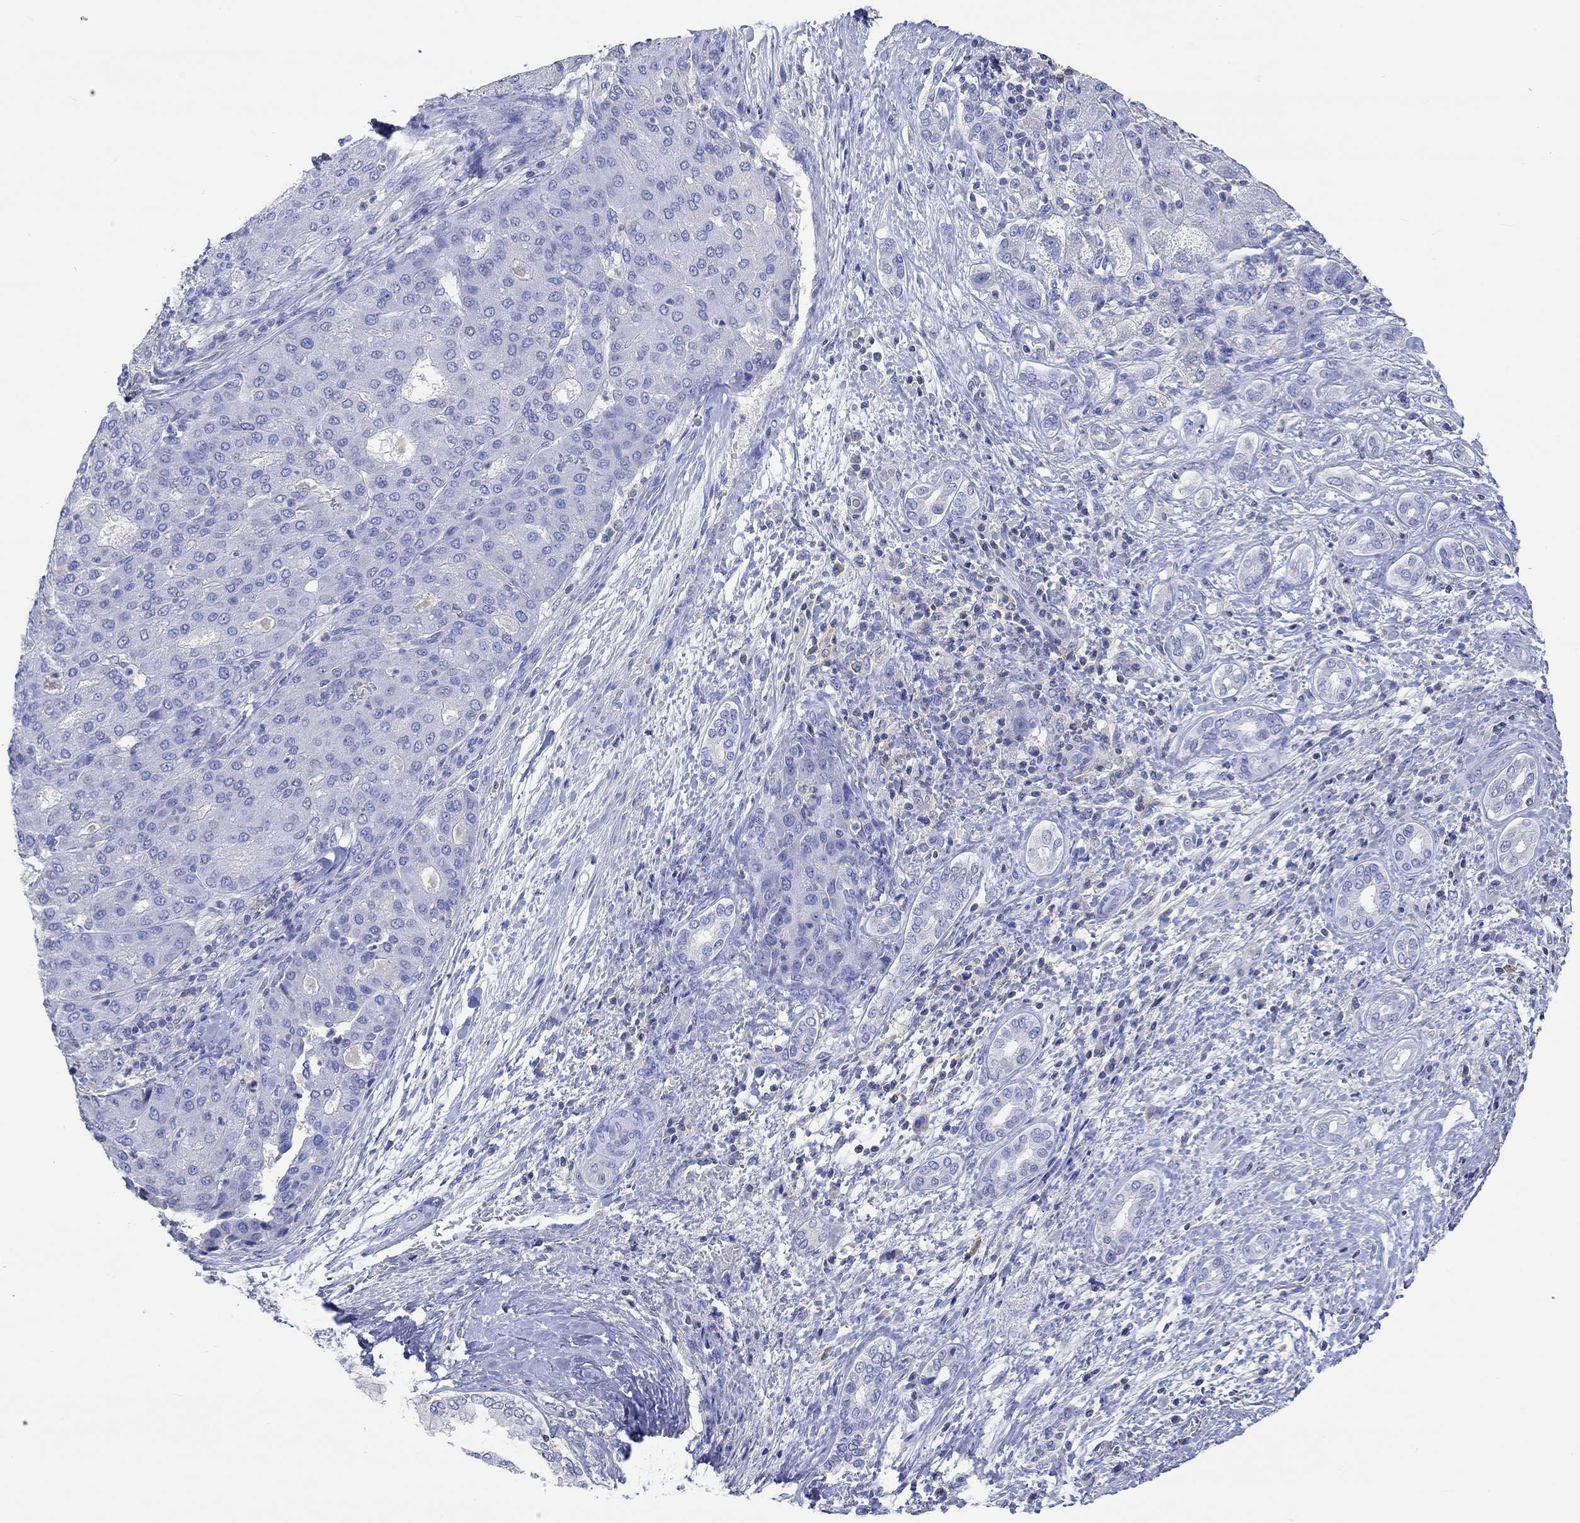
{"staining": {"intensity": "negative", "quantity": "none", "location": "none"}, "tissue": "liver cancer", "cell_type": "Tumor cells", "image_type": "cancer", "snomed": [{"axis": "morphology", "description": "Carcinoma, Hepatocellular, NOS"}, {"axis": "topography", "description": "Liver"}], "caption": "This is an IHC histopathology image of liver hepatocellular carcinoma. There is no positivity in tumor cells.", "gene": "GCM1", "patient": {"sex": "male", "age": 65}}